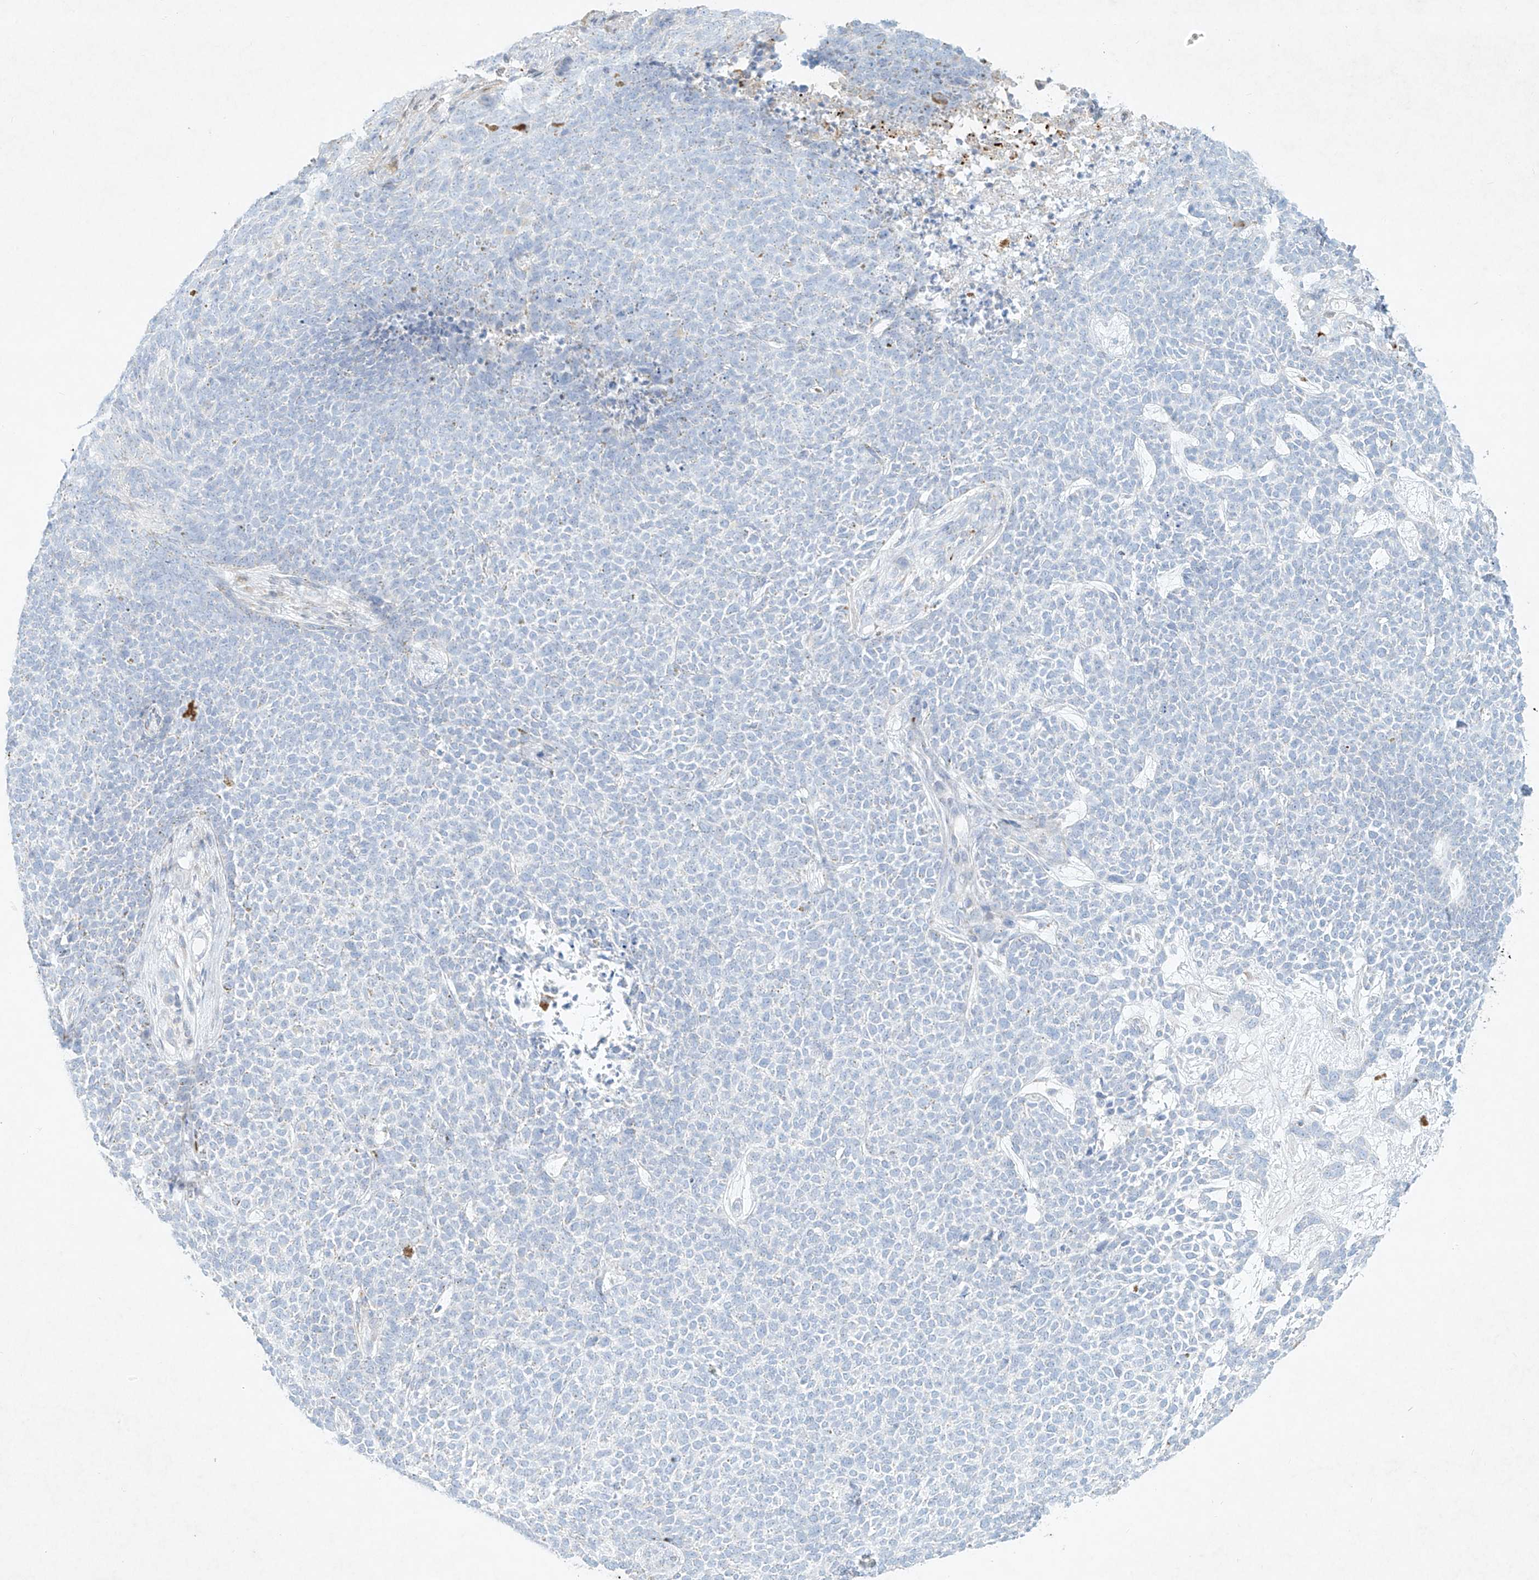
{"staining": {"intensity": "negative", "quantity": "none", "location": "none"}, "tissue": "skin cancer", "cell_type": "Tumor cells", "image_type": "cancer", "snomed": [{"axis": "morphology", "description": "Basal cell carcinoma"}, {"axis": "topography", "description": "Skin"}], "caption": "Immunohistochemistry micrograph of human skin basal cell carcinoma stained for a protein (brown), which displays no staining in tumor cells.", "gene": "PLEK", "patient": {"sex": "female", "age": 84}}